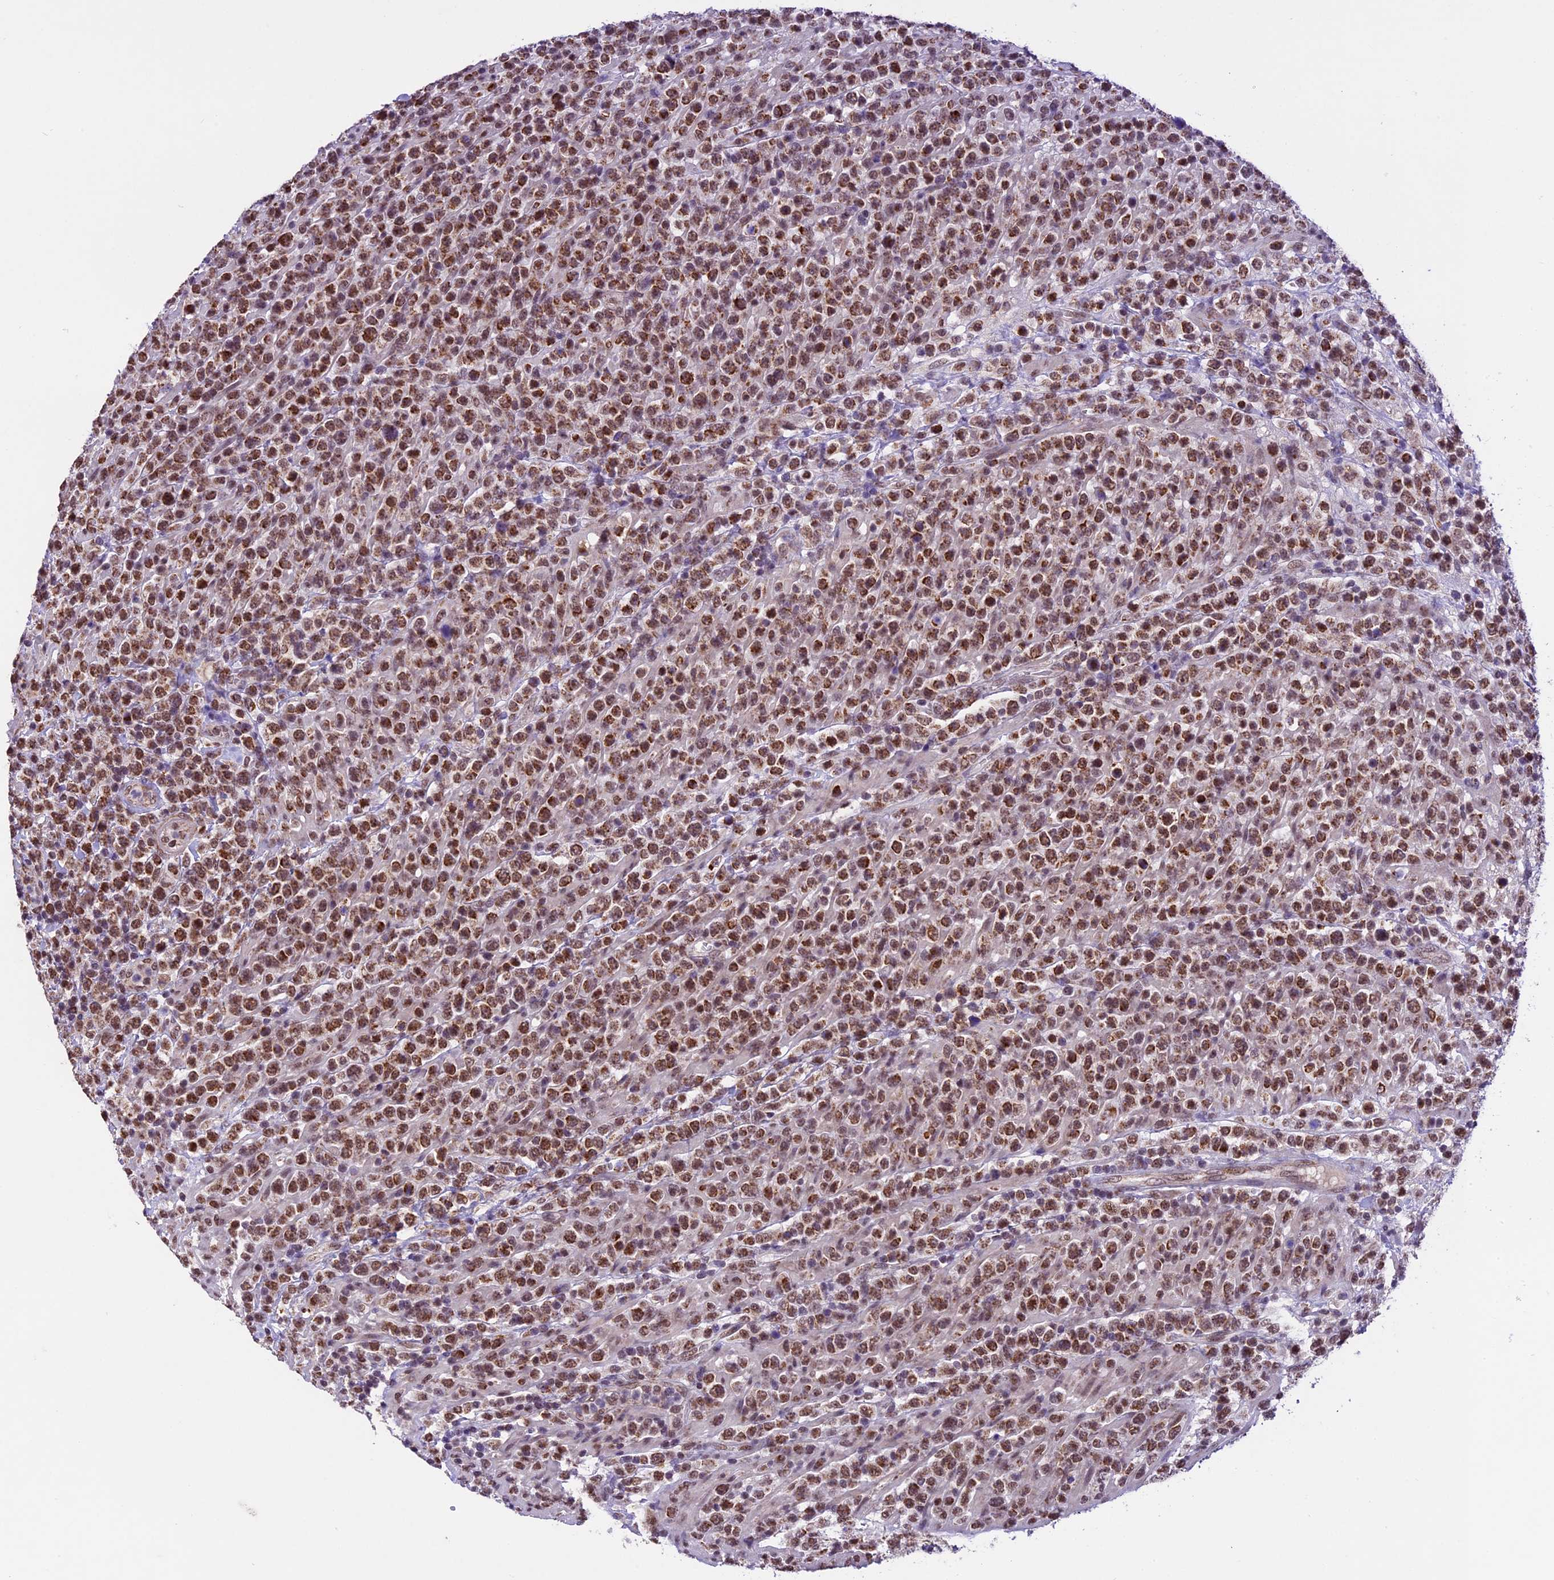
{"staining": {"intensity": "moderate", "quantity": ">75%", "location": "nuclear"}, "tissue": "lymphoma", "cell_type": "Tumor cells", "image_type": "cancer", "snomed": [{"axis": "morphology", "description": "Malignant lymphoma, non-Hodgkin's type, High grade"}, {"axis": "topography", "description": "Colon"}], "caption": "High-power microscopy captured an immunohistochemistry (IHC) photomicrograph of high-grade malignant lymphoma, non-Hodgkin's type, revealing moderate nuclear staining in about >75% of tumor cells.", "gene": "CARS2", "patient": {"sex": "female", "age": 53}}